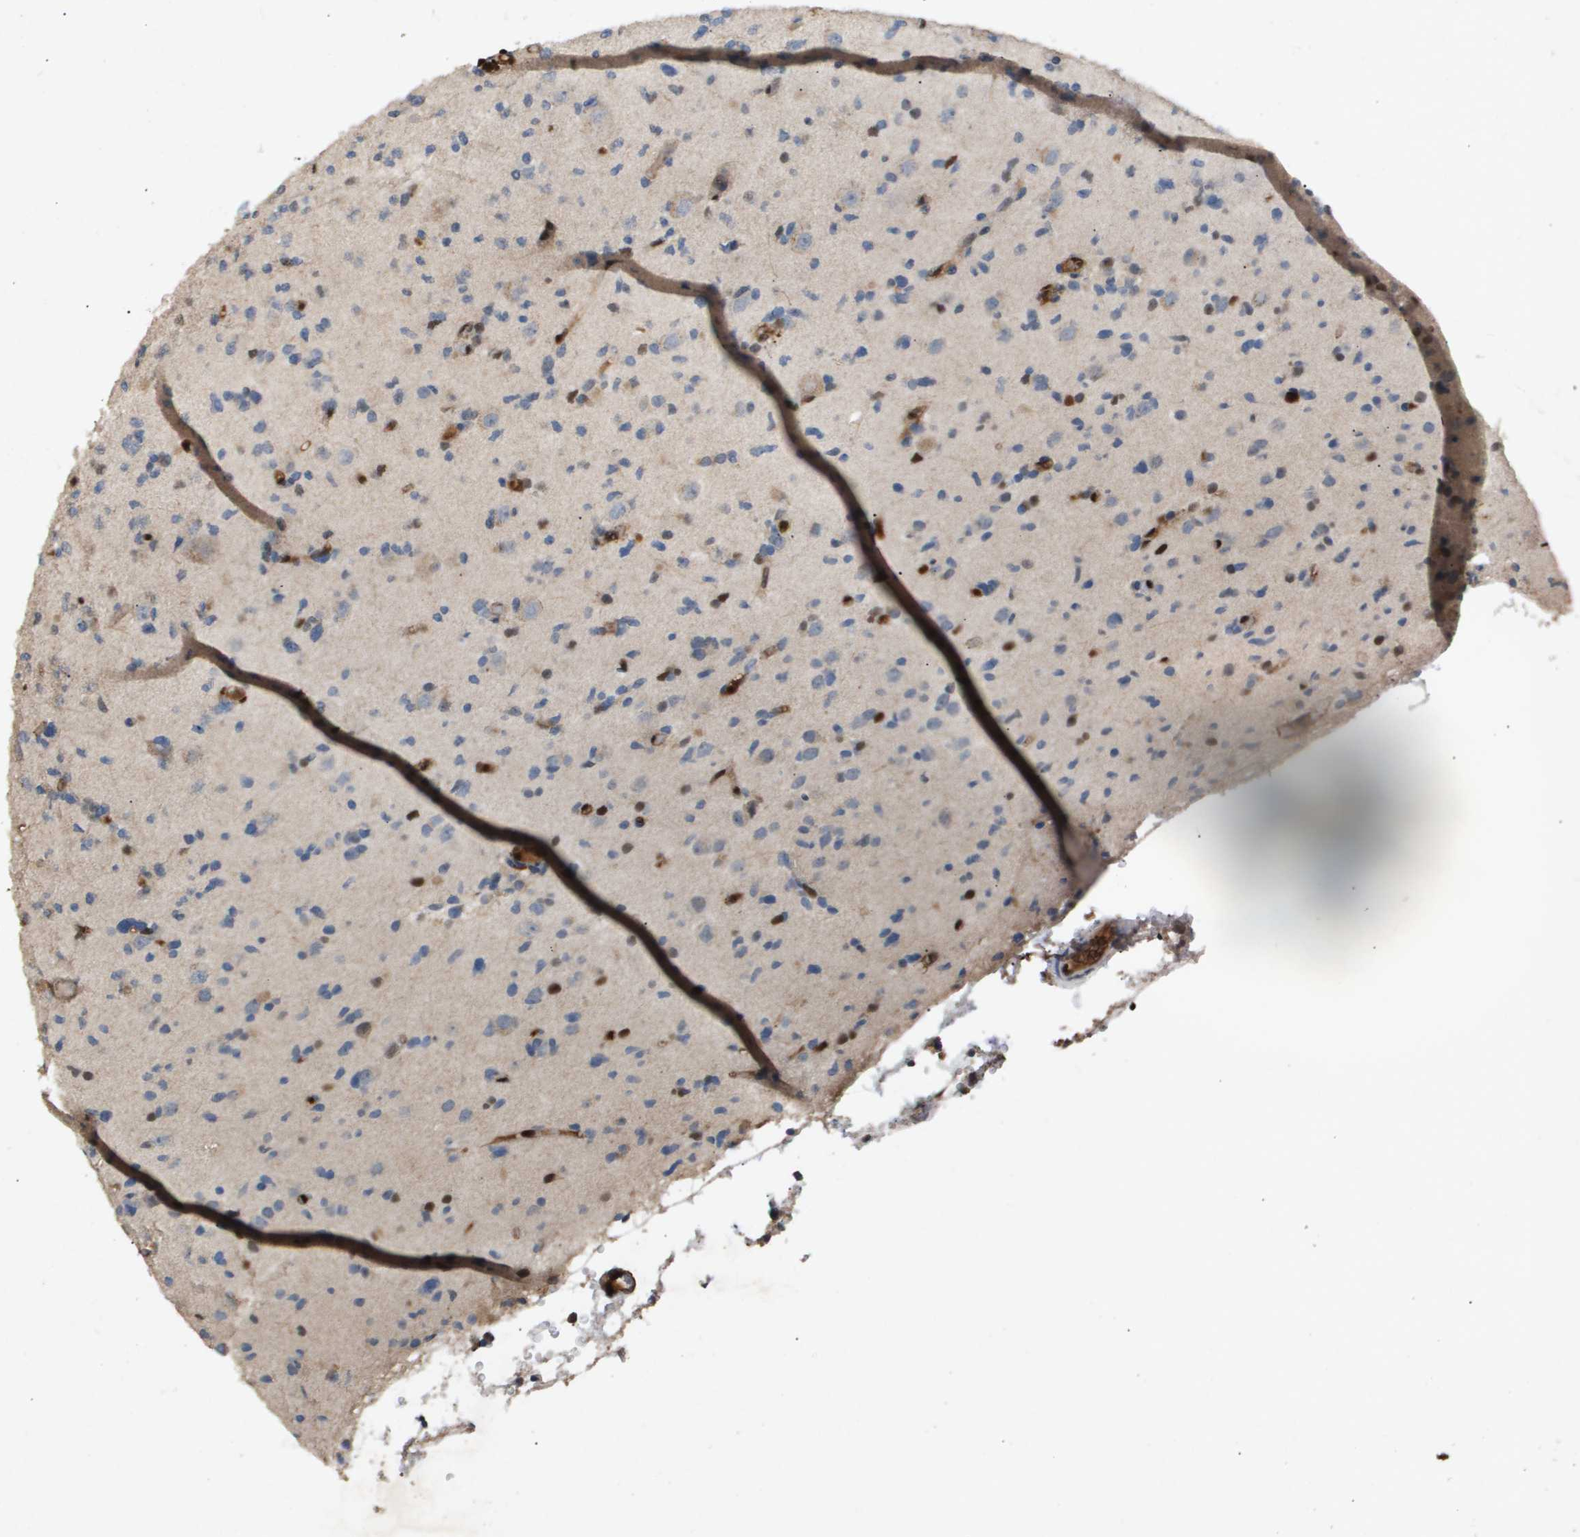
{"staining": {"intensity": "weak", "quantity": "<25%", "location": "cytoplasmic/membranous"}, "tissue": "glioma", "cell_type": "Tumor cells", "image_type": "cancer", "snomed": [{"axis": "morphology", "description": "Glioma, malignant, Low grade"}, {"axis": "topography", "description": "Brain"}], "caption": "Immunohistochemistry (IHC) of human malignant low-grade glioma shows no expression in tumor cells.", "gene": "ERG", "patient": {"sex": "female", "age": 22}}